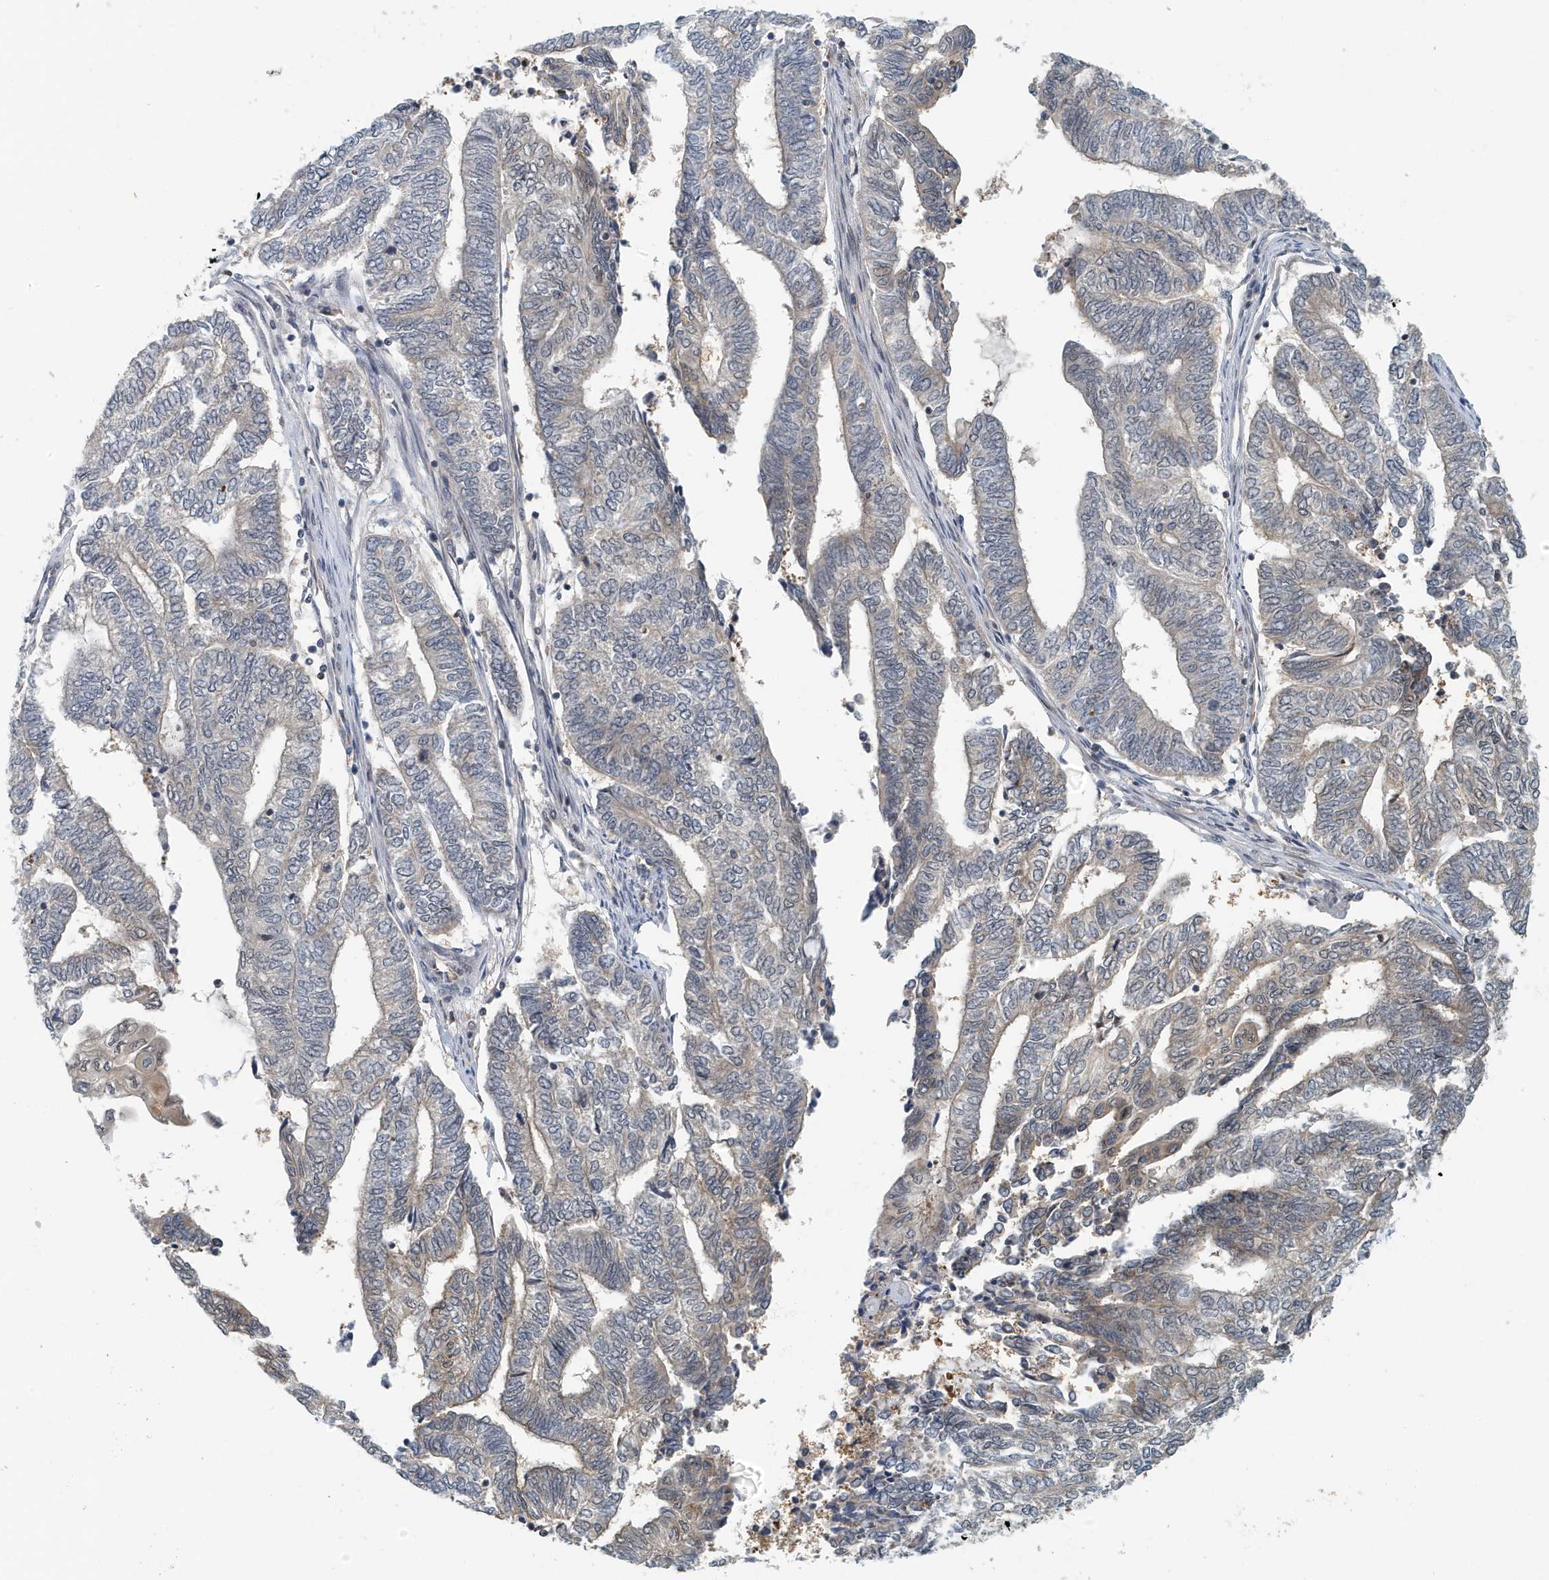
{"staining": {"intensity": "moderate", "quantity": "<25%", "location": "cytoplasmic/membranous"}, "tissue": "endometrial cancer", "cell_type": "Tumor cells", "image_type": "cancer", "snomed": [{"axis": "morphology", "description": "Adenocarcinoma, NOS"}, {"axis": "topography", "description": "Uterus"}, {"axis": "topography", "description": "Endometrium"}], "caption": "Endometrial cancer stained for a protein (brown) exhibits moderate cytoplasmic/membranous positive staining in approximately <25% of tumor cells.", "gene": "KIF15", "patient": {"sex": "female", "age": 70}}